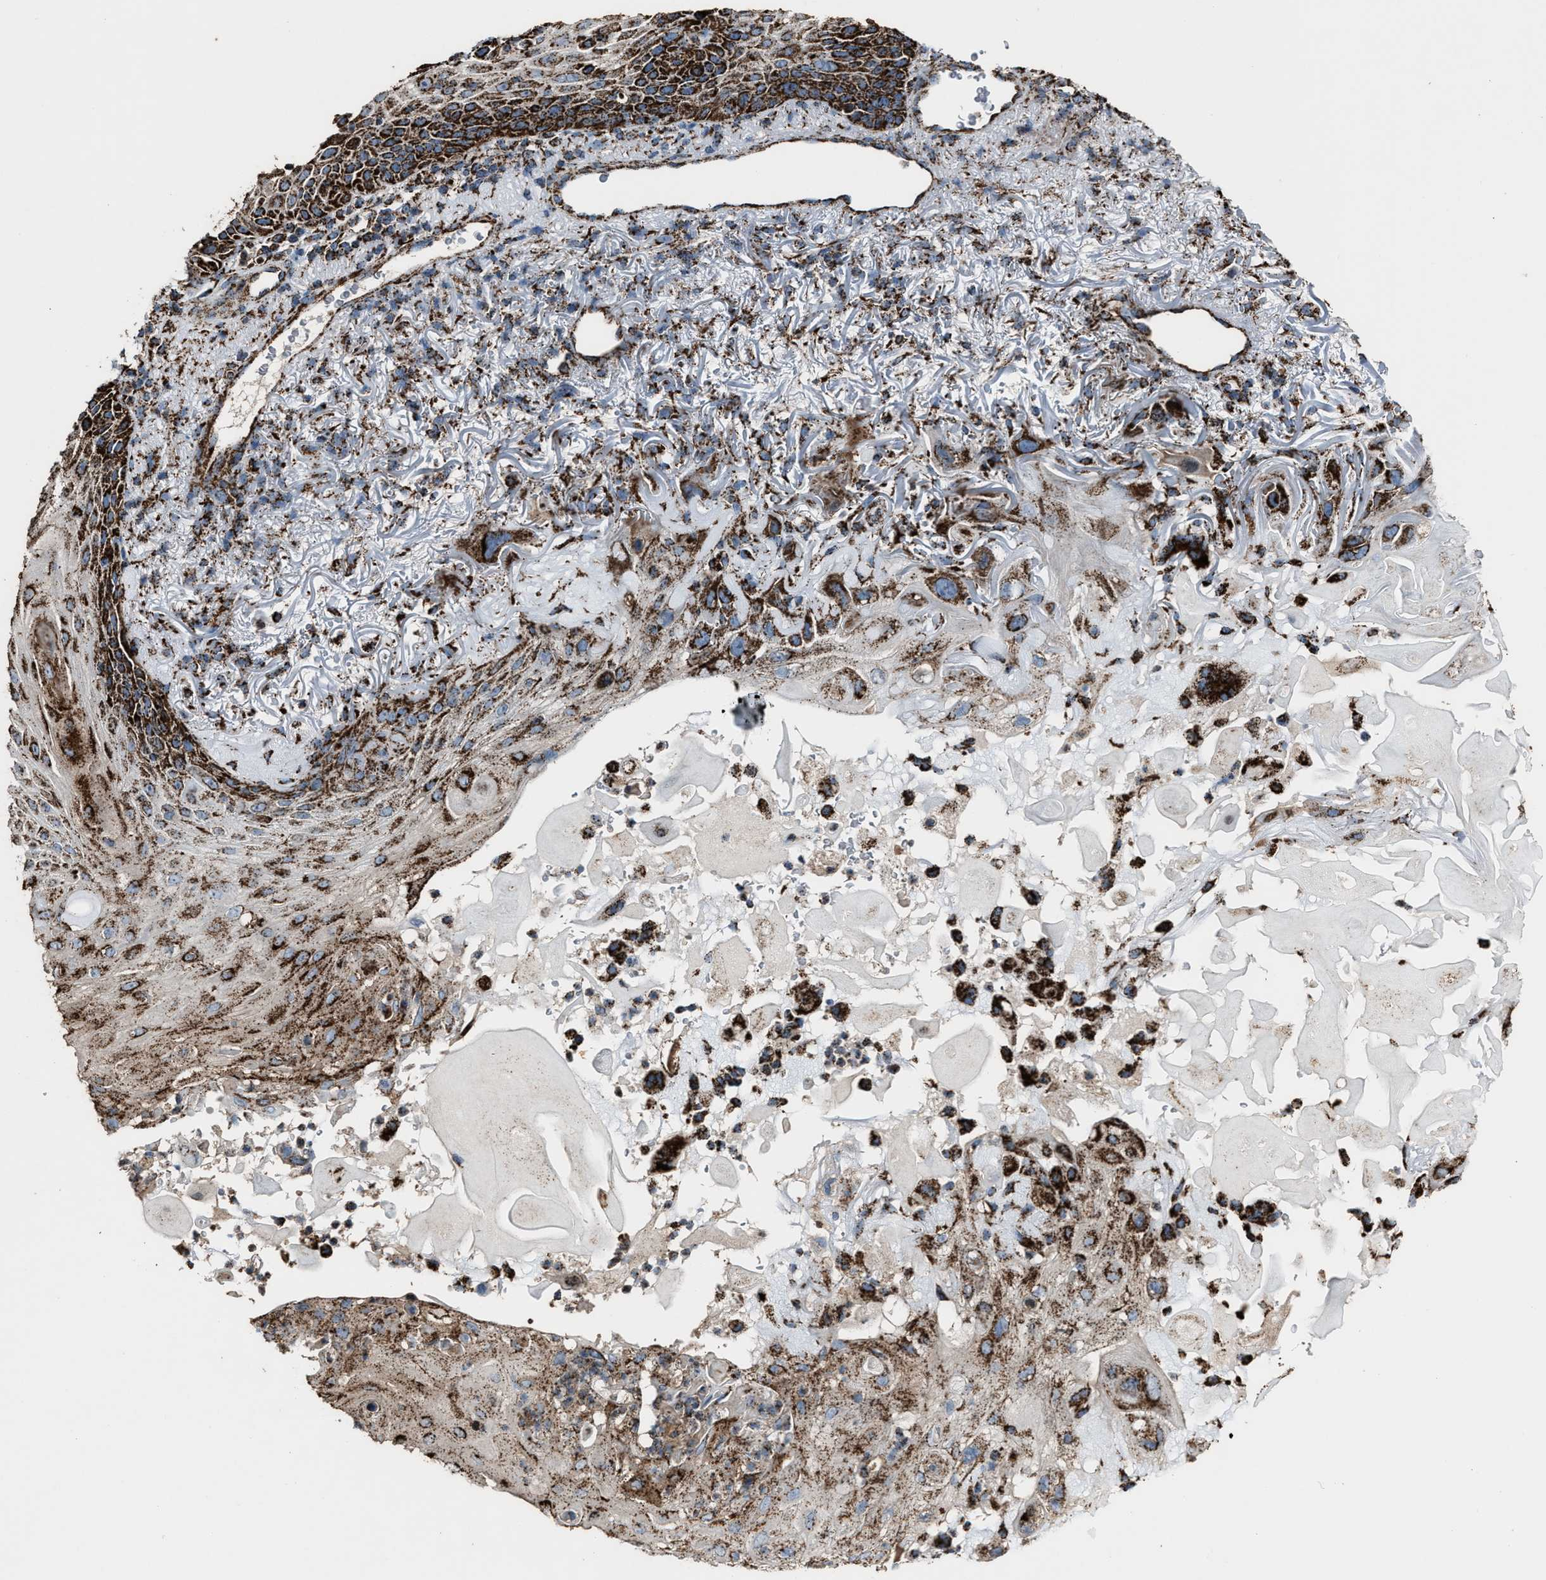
{"staining": {"intensity": "strong", "quantity": ">75%", "location": "cytoplasmic/membranous"}, "tissue": "skin cancer", "cell_type": "Tumor cells", "image_type": "cancer", "snomed": [{"axis": "morphology", "description": "Squamous cell carcinoma, NOS"}, {"axis": "topography", "description": "Skin"}], "caption": "Strong cytoplasmic/membranous positivity is appreciated in about >75% of tumor cells in skin squamous cell carcinoma.", "gene": "MDH2", "patient": {"sex": "female", "age": 77}}